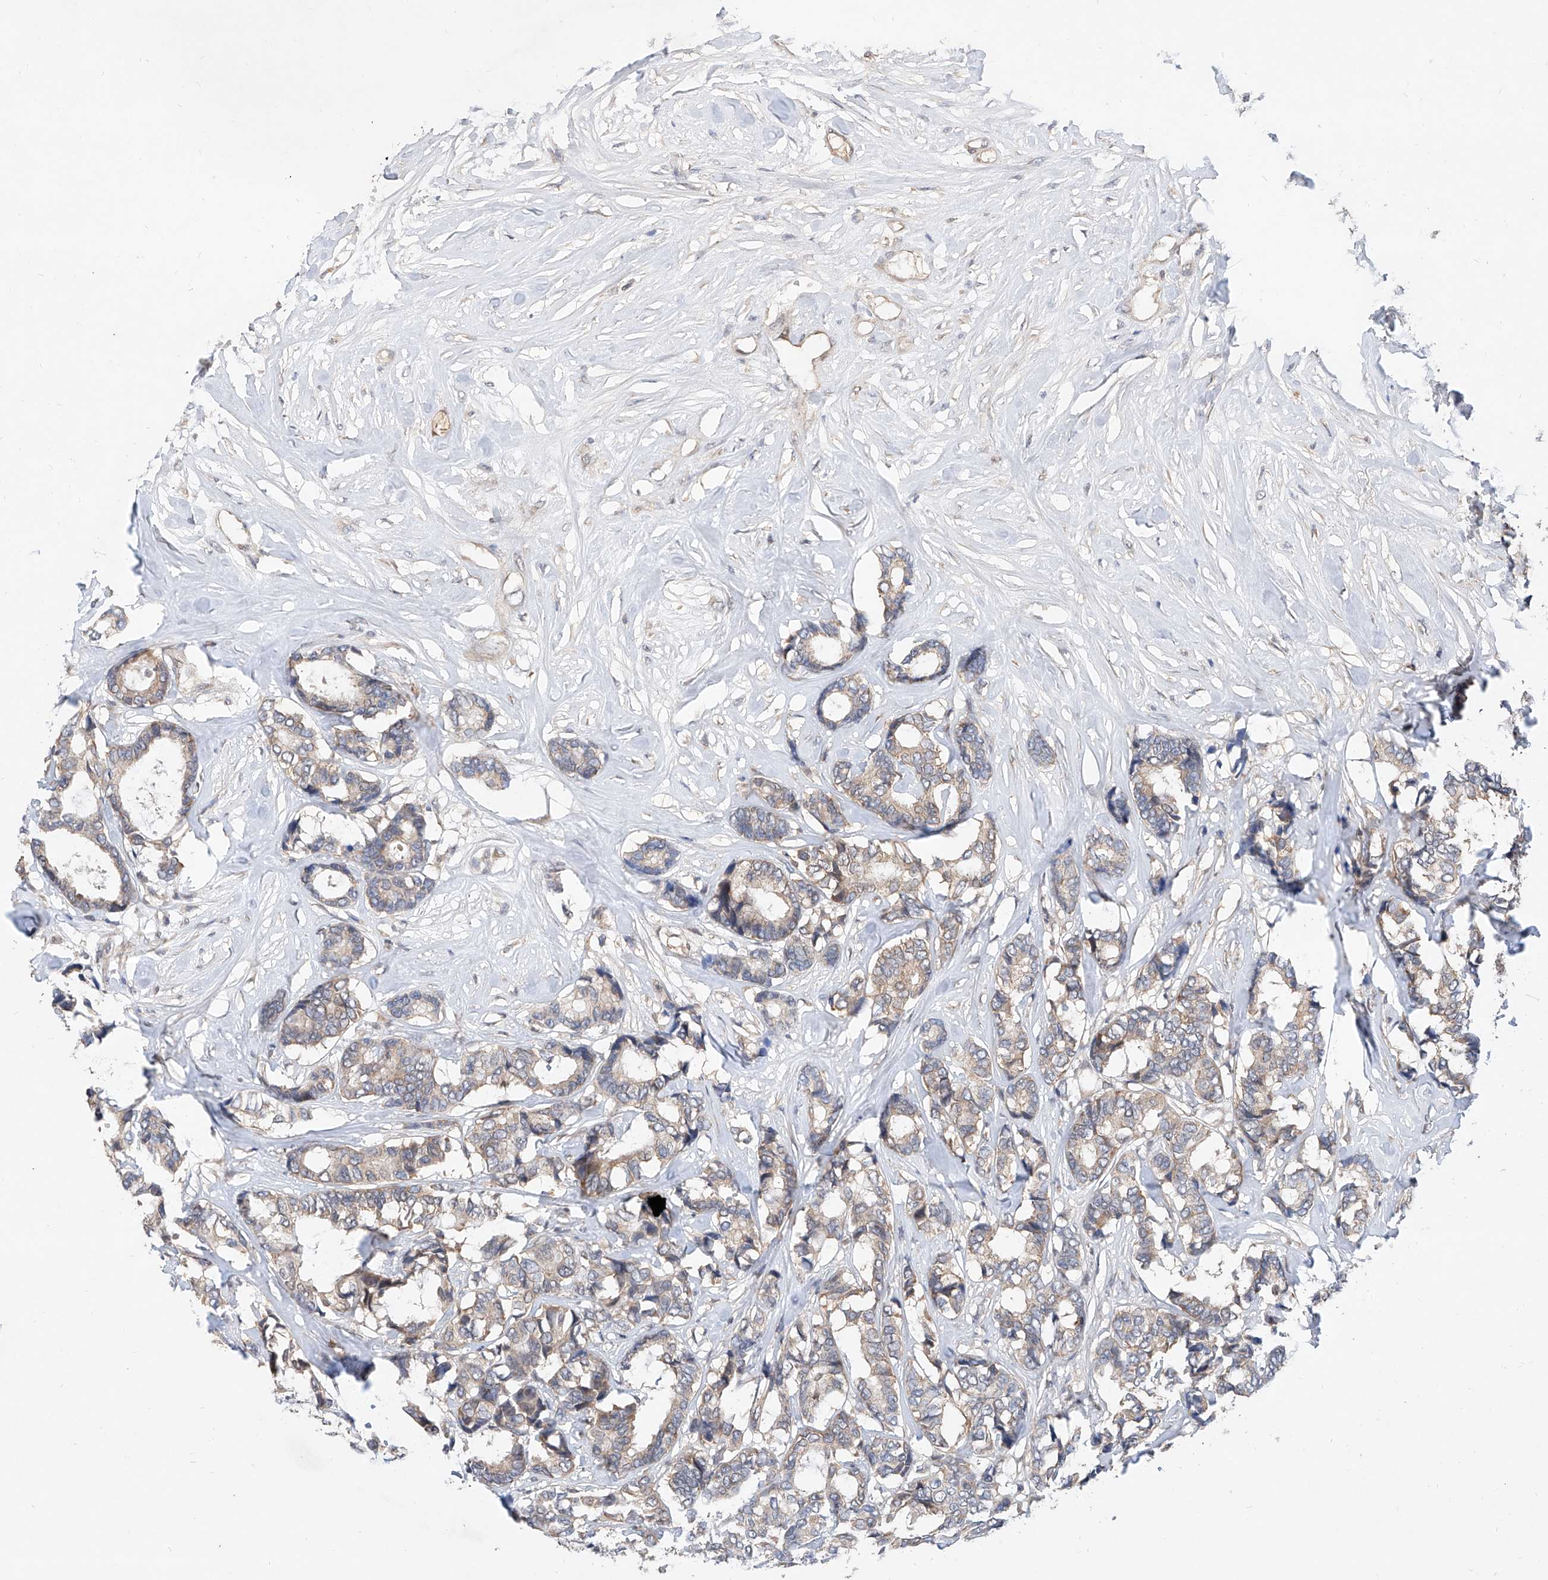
{"staining": {"intensity": "negative", "quantity": "none", "location": "none"}, "tissue": "breast cancer", "cell_type": "Tumor cells", "image_type": "cancer", "snomed": [{"axis": "morphology", "description": "Duct carcinoma"}, {"axis": "topography", "description": "Breast"}], "caption": "Immunohistochemical staining of human intraductal carcinoma (breast) reveals no significant staining in tumor cells.", "gene": "CARMIL3", "patient": {"sex": "female", "age": 87}}